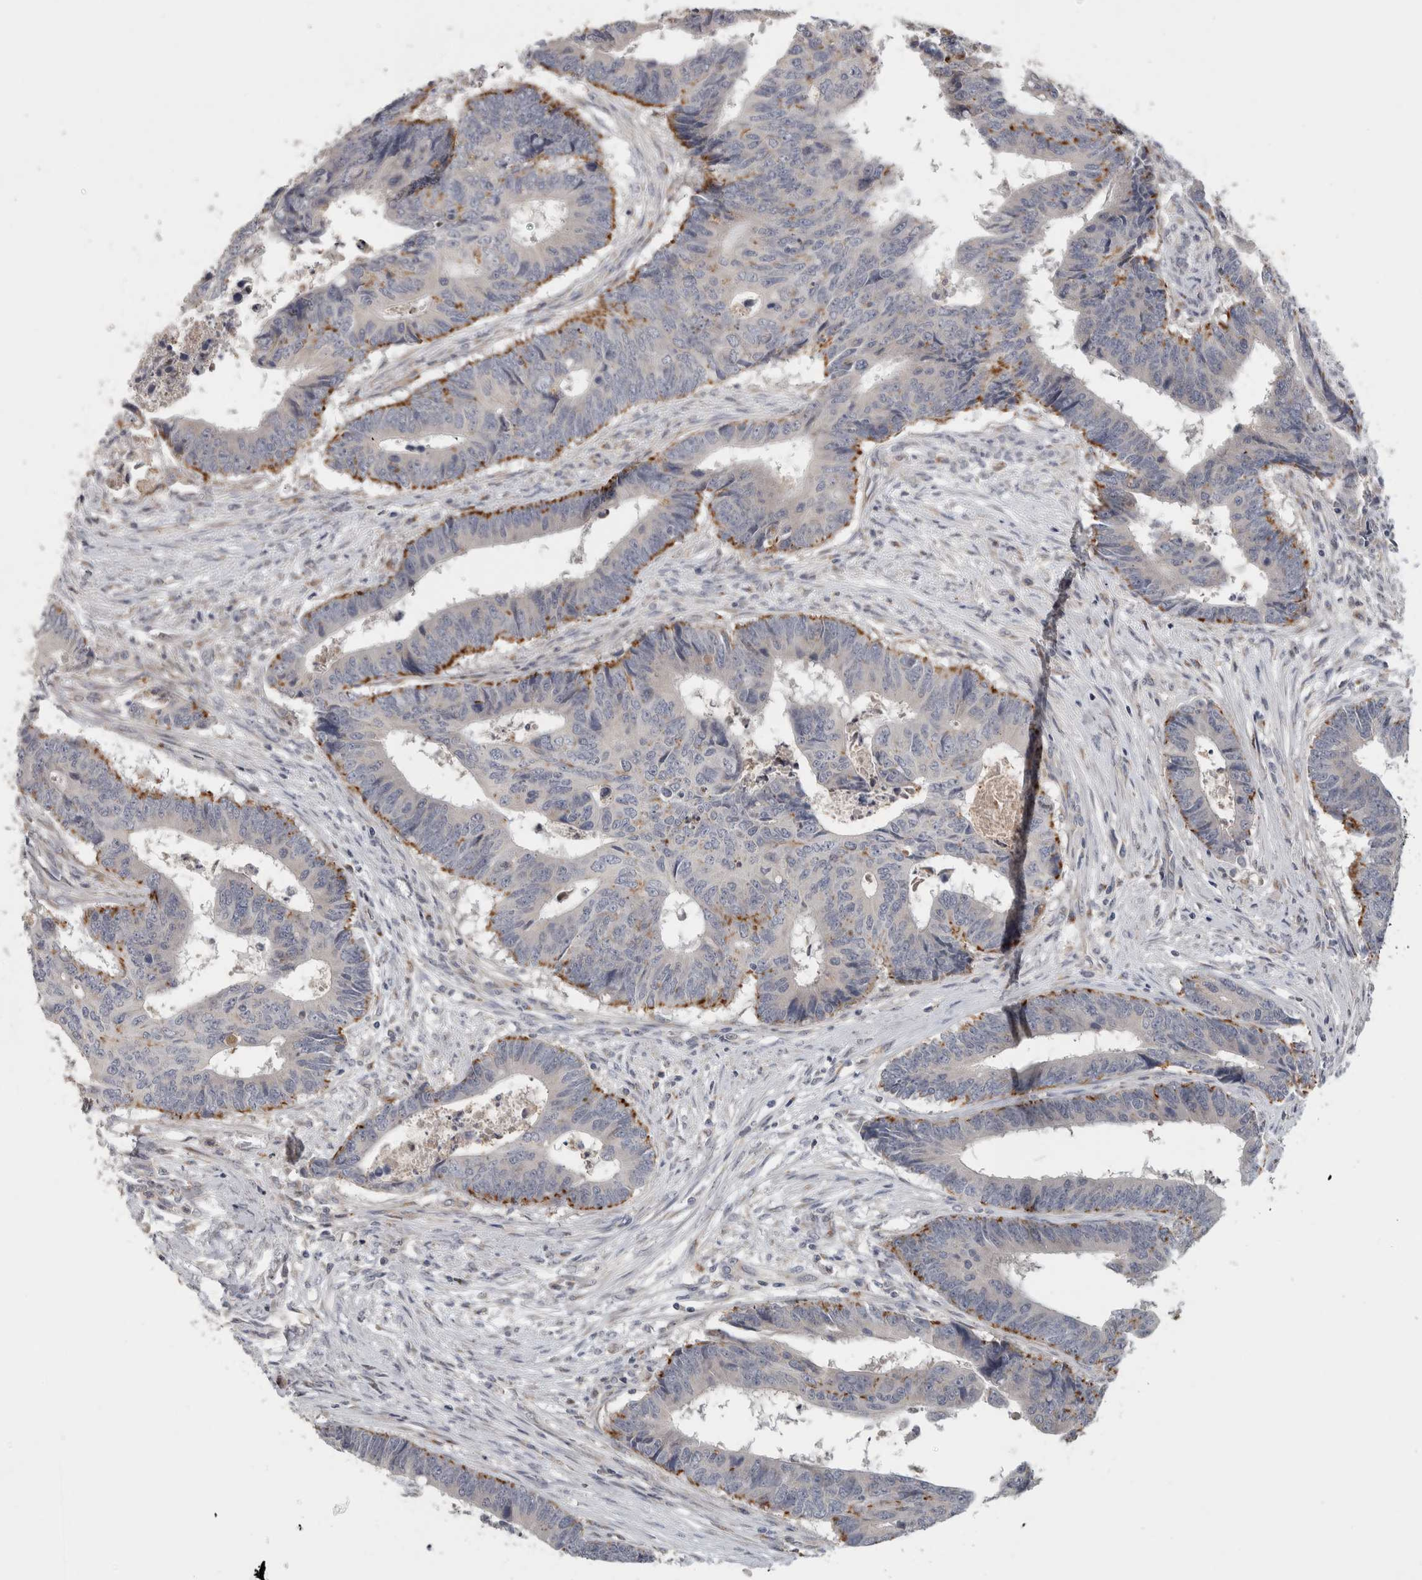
{"staining": {"intensity": "strong", "quantity": "25%-75%", "location": "cytoplasmic/membranous"}, "tissue": "colorectal cancer", "cell_type": "Tumor cells", "image_type": "cancer", "snomed": [{"axis": "morphology", "description": "Adenocarcinoma, NOS"}, {"axis": "topography", "description": "Rectum"}], "caption": "DAB (3,3'-diaminobenzidine) immunohistochemical staining of colorectal cancer shows strong cytoplasmic/membranous protein expression in about 25%-75% of tumor cells.", "gene": "MGAT1", "patient": {"sex": "male", "age": 84}}